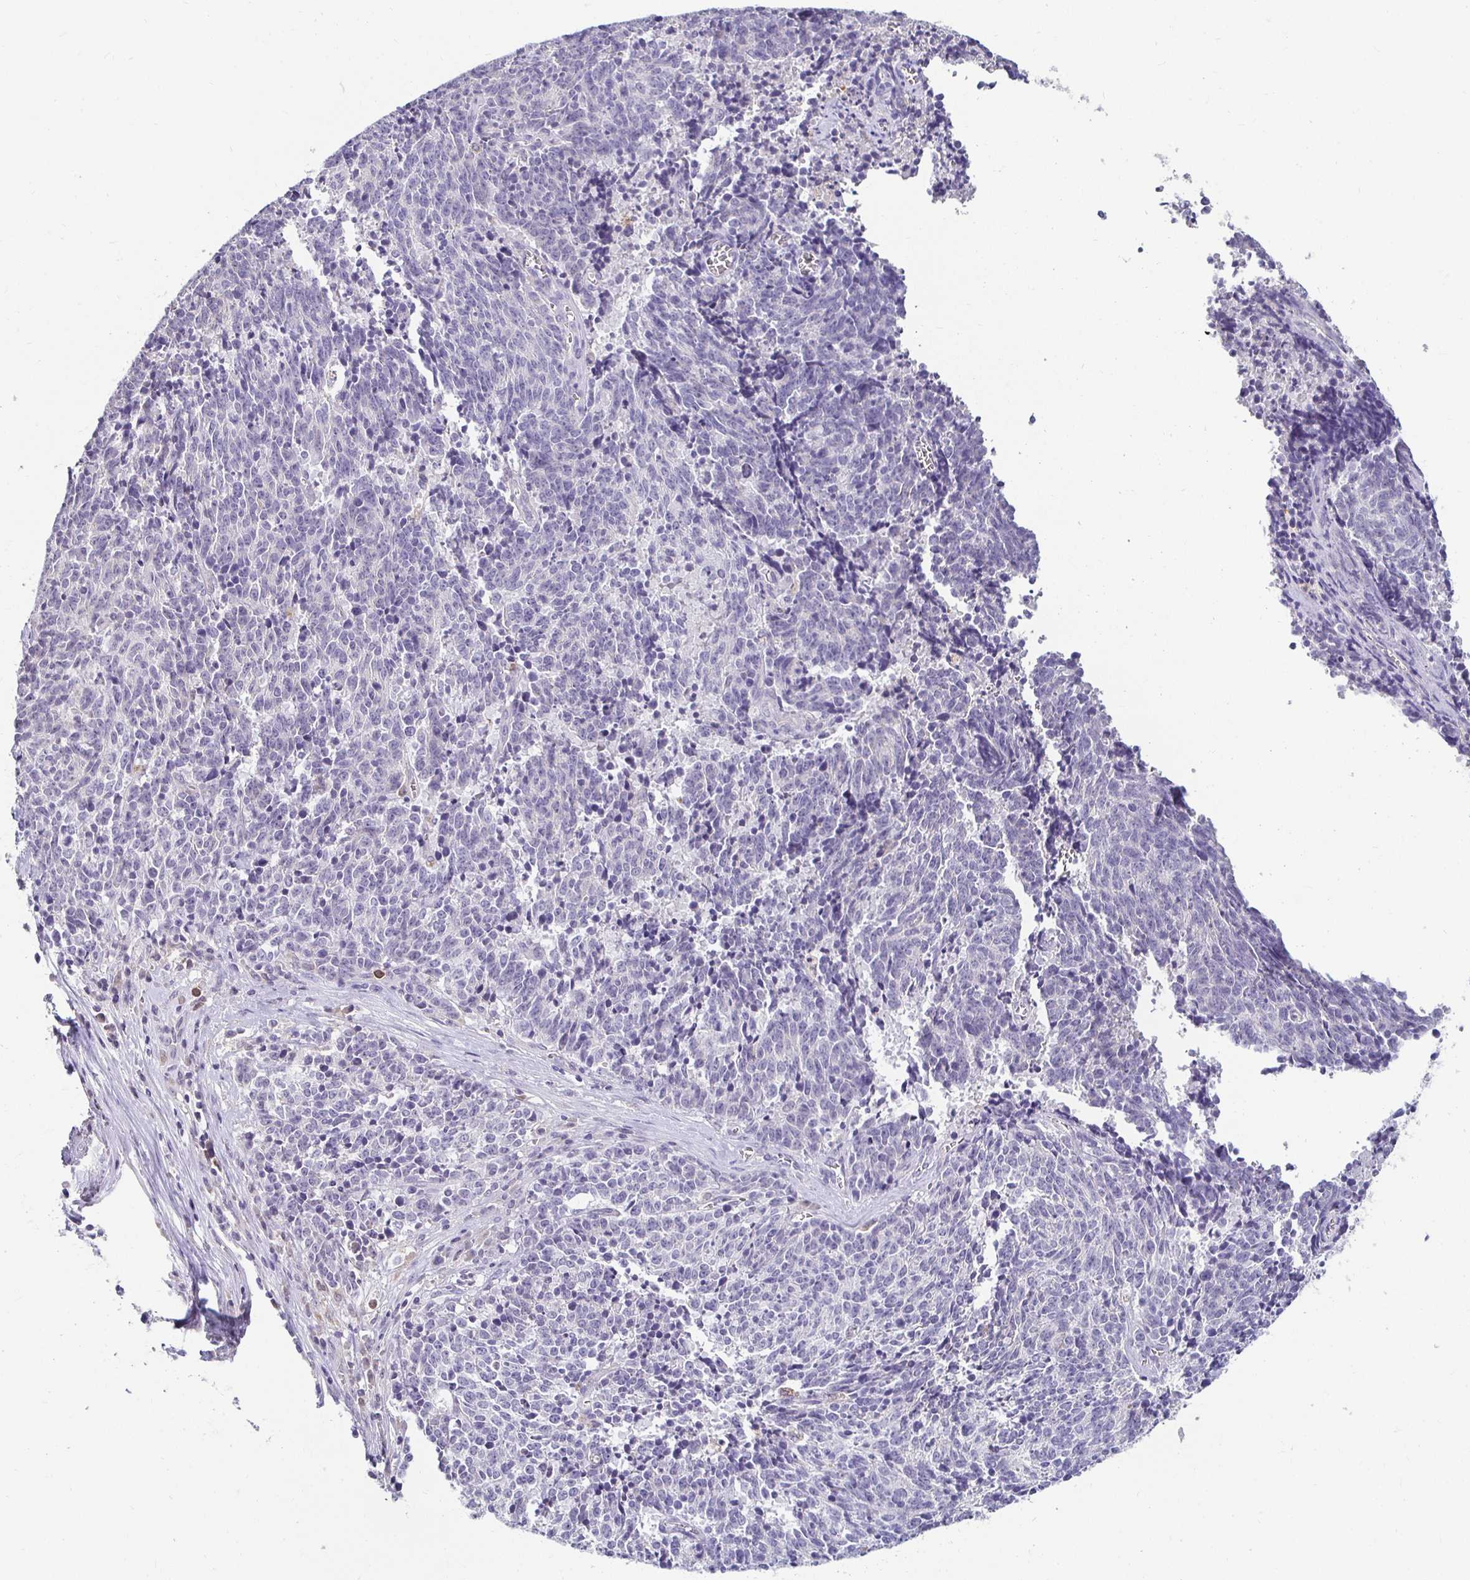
{"staining": {"intensity": "negative", "quantity": "none", "location": "none"}, "tissue": "cervical cancer", "cell_type": "Tumor cells", "image_type": "cancer", "snomed": [{"axis": "morphology", "description": "Squamous cell carcinoma, NOS"}, {"axis": "topography", "description": "Cervix"}], "caption": "This is an immunohistochemistry (IHC) image of human cervical cancer (squamous cell carcinoma). There is no expression in tumor cells.", "gene": "GK2", "patient": {"sex": "female", "age": 29}}